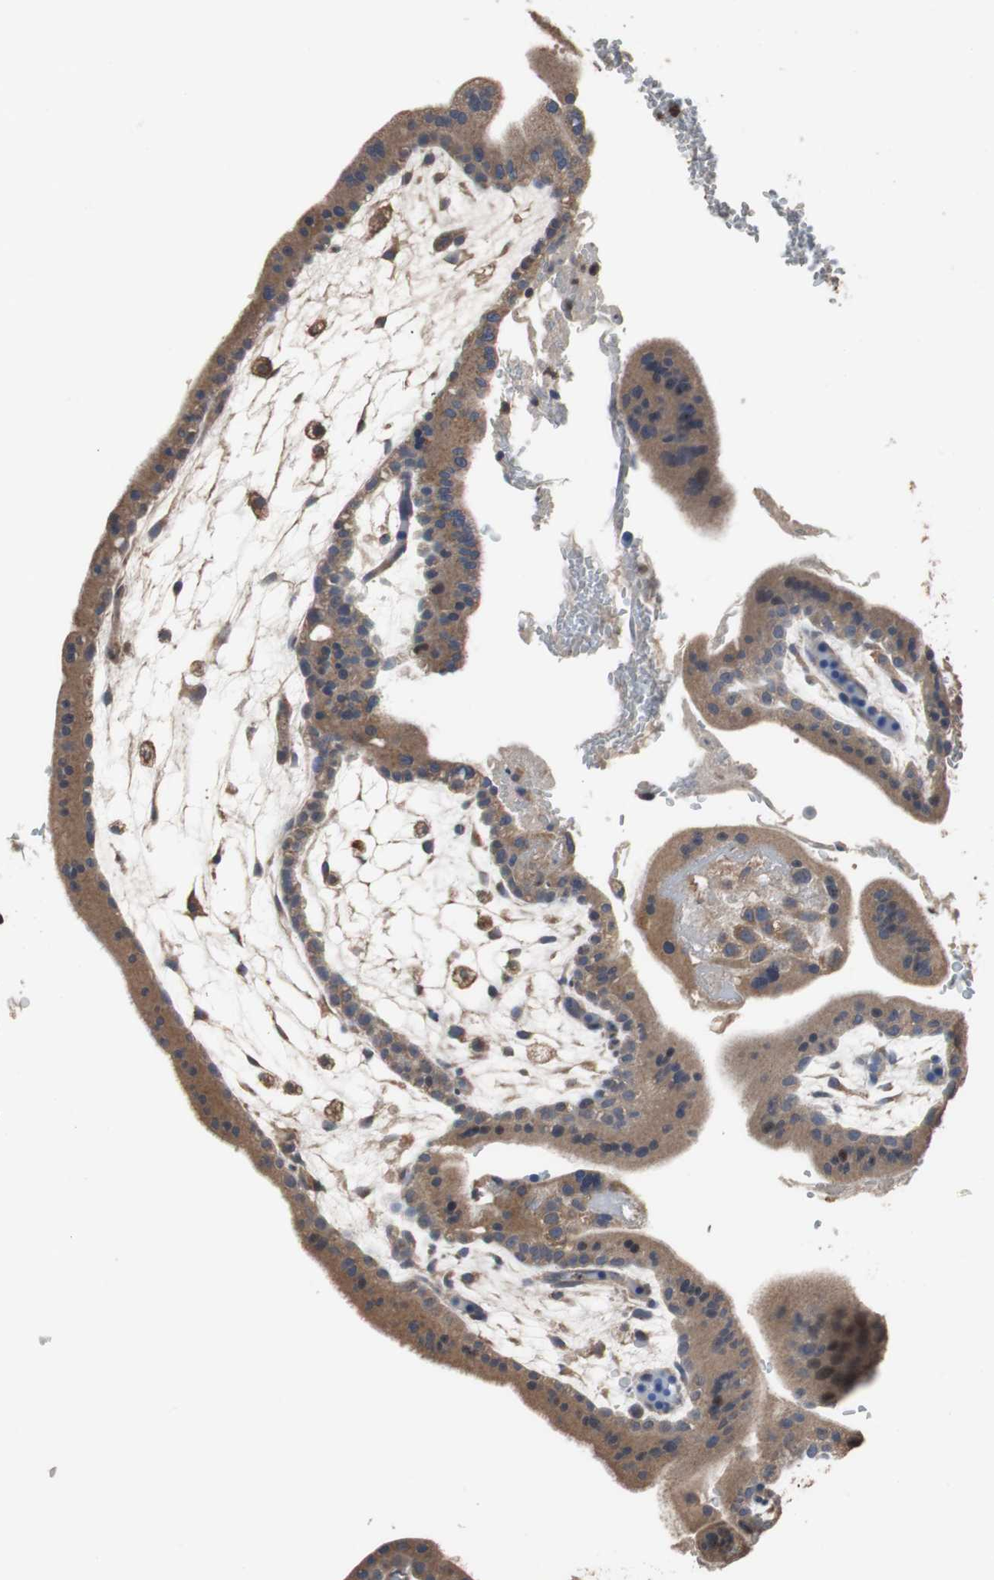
{"staining": {"intensity": "weak", "quantity": "<25%", "location": "cytoplasmic/membranous"}, "tissue": "placenta", "cell_type": "Decidual cells", "image_type": "normal", "snomed": [{"axis": "morphology", "description": "Normal tissue, NOS"}, {"axis": "topography", "description": "Placenta"}], "caption": "IHC image of benign human placenta stained for a protein (brown), which reveals no expression in decidual cells. Nuclei are stained in blue.", "gene": "SCIMP", "patient": {"sex": "female", "age": 35}}